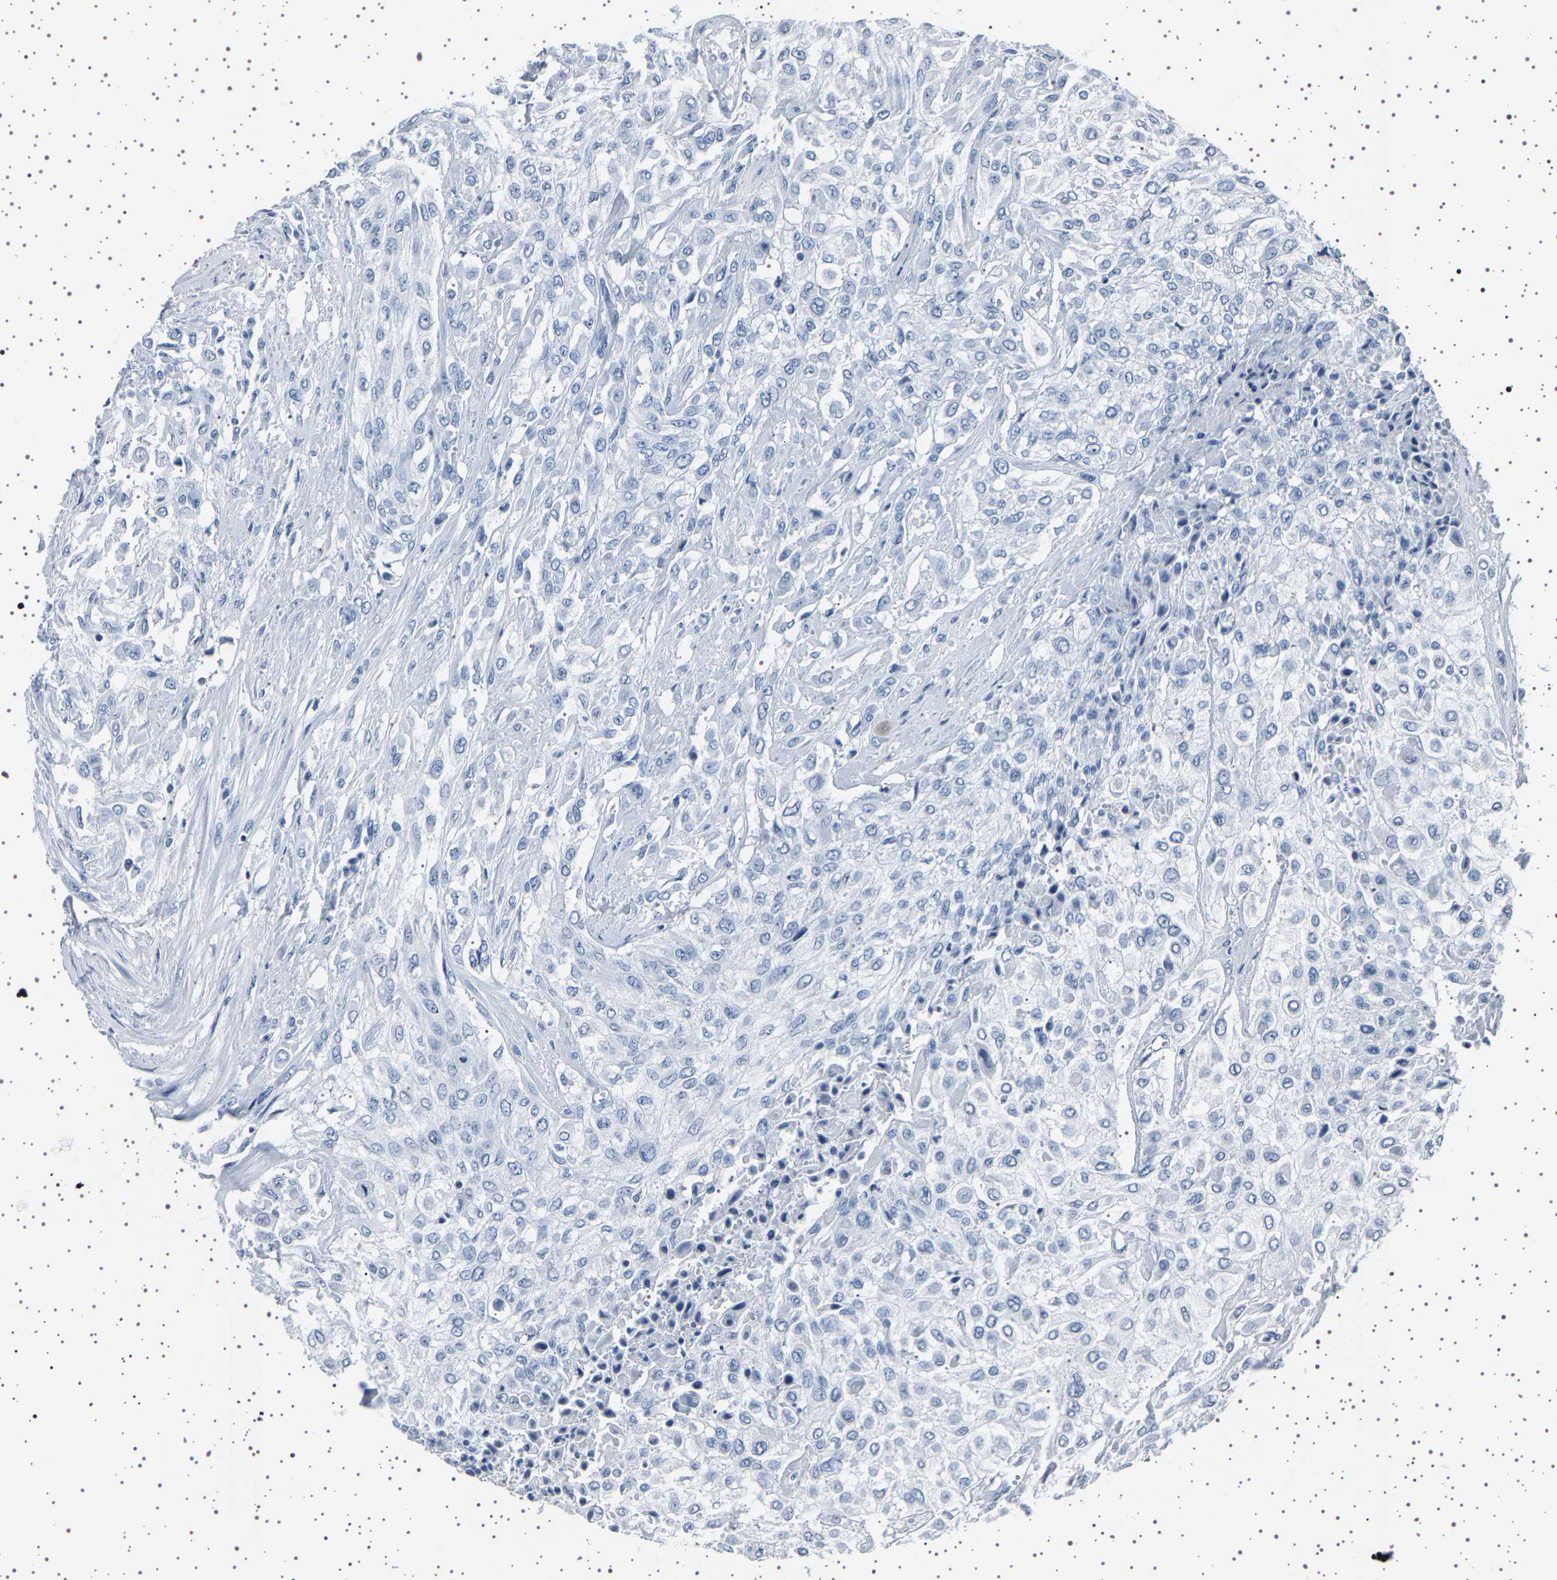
{"staining": {"intensity": "negative", "quantity": "none", "location": "none"}, "tissue": "urothelial cancer", "cell_type": "Tumor cells", "image_type": "cancer", "snomed": [{"axis": "morphology", "description": "Urothelial carcinoma, High grade"}, {"axis": "topography", "description": "Urinary bladder"}], "caption": "Tumor cells show no significant protein expression in urothelial cancer.", "gene": "TFF3", "patient": {"sex": "male", "age": 57}}